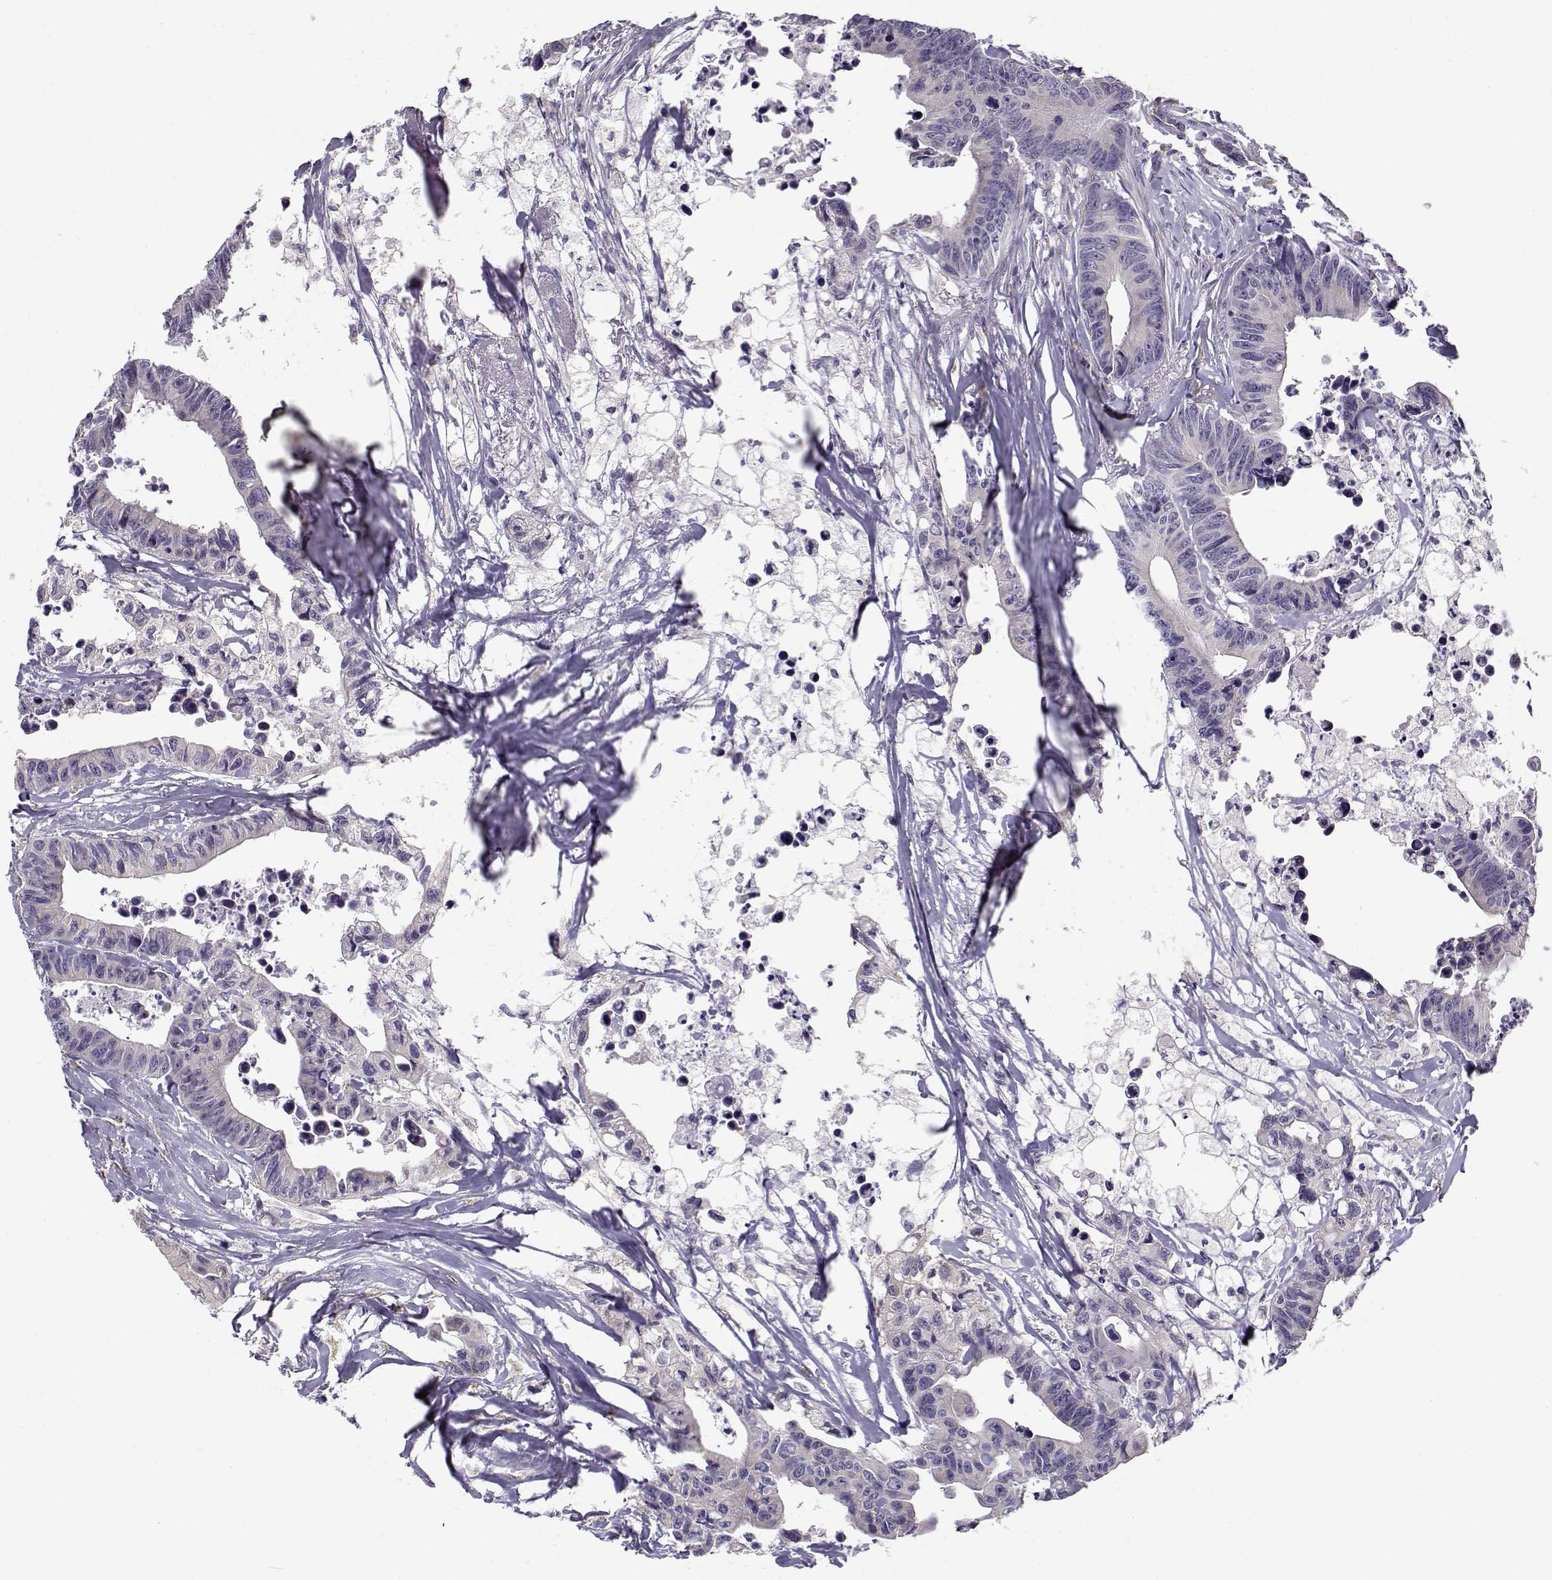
{"staining": {"intensity": "negative", "quantity": "none", "location": "none"}, "tissue": "colorectal cancer", "cell_type": "Tumor cells", "image_type": "cancer", "snomed": [{"axis": "morphology", "description": "Adenocarcinoma, NOS"}, {"axis": "topography", "description": "Colon"}], "caption": "This histopathology image is of colorectal cancer stained with IHC to label a protein in brown with the nuclei are counter-stained blue. There is no positivity in tumor cells.", "gene": "BEND6", "patient": {"sex": "female", "age": 87}}